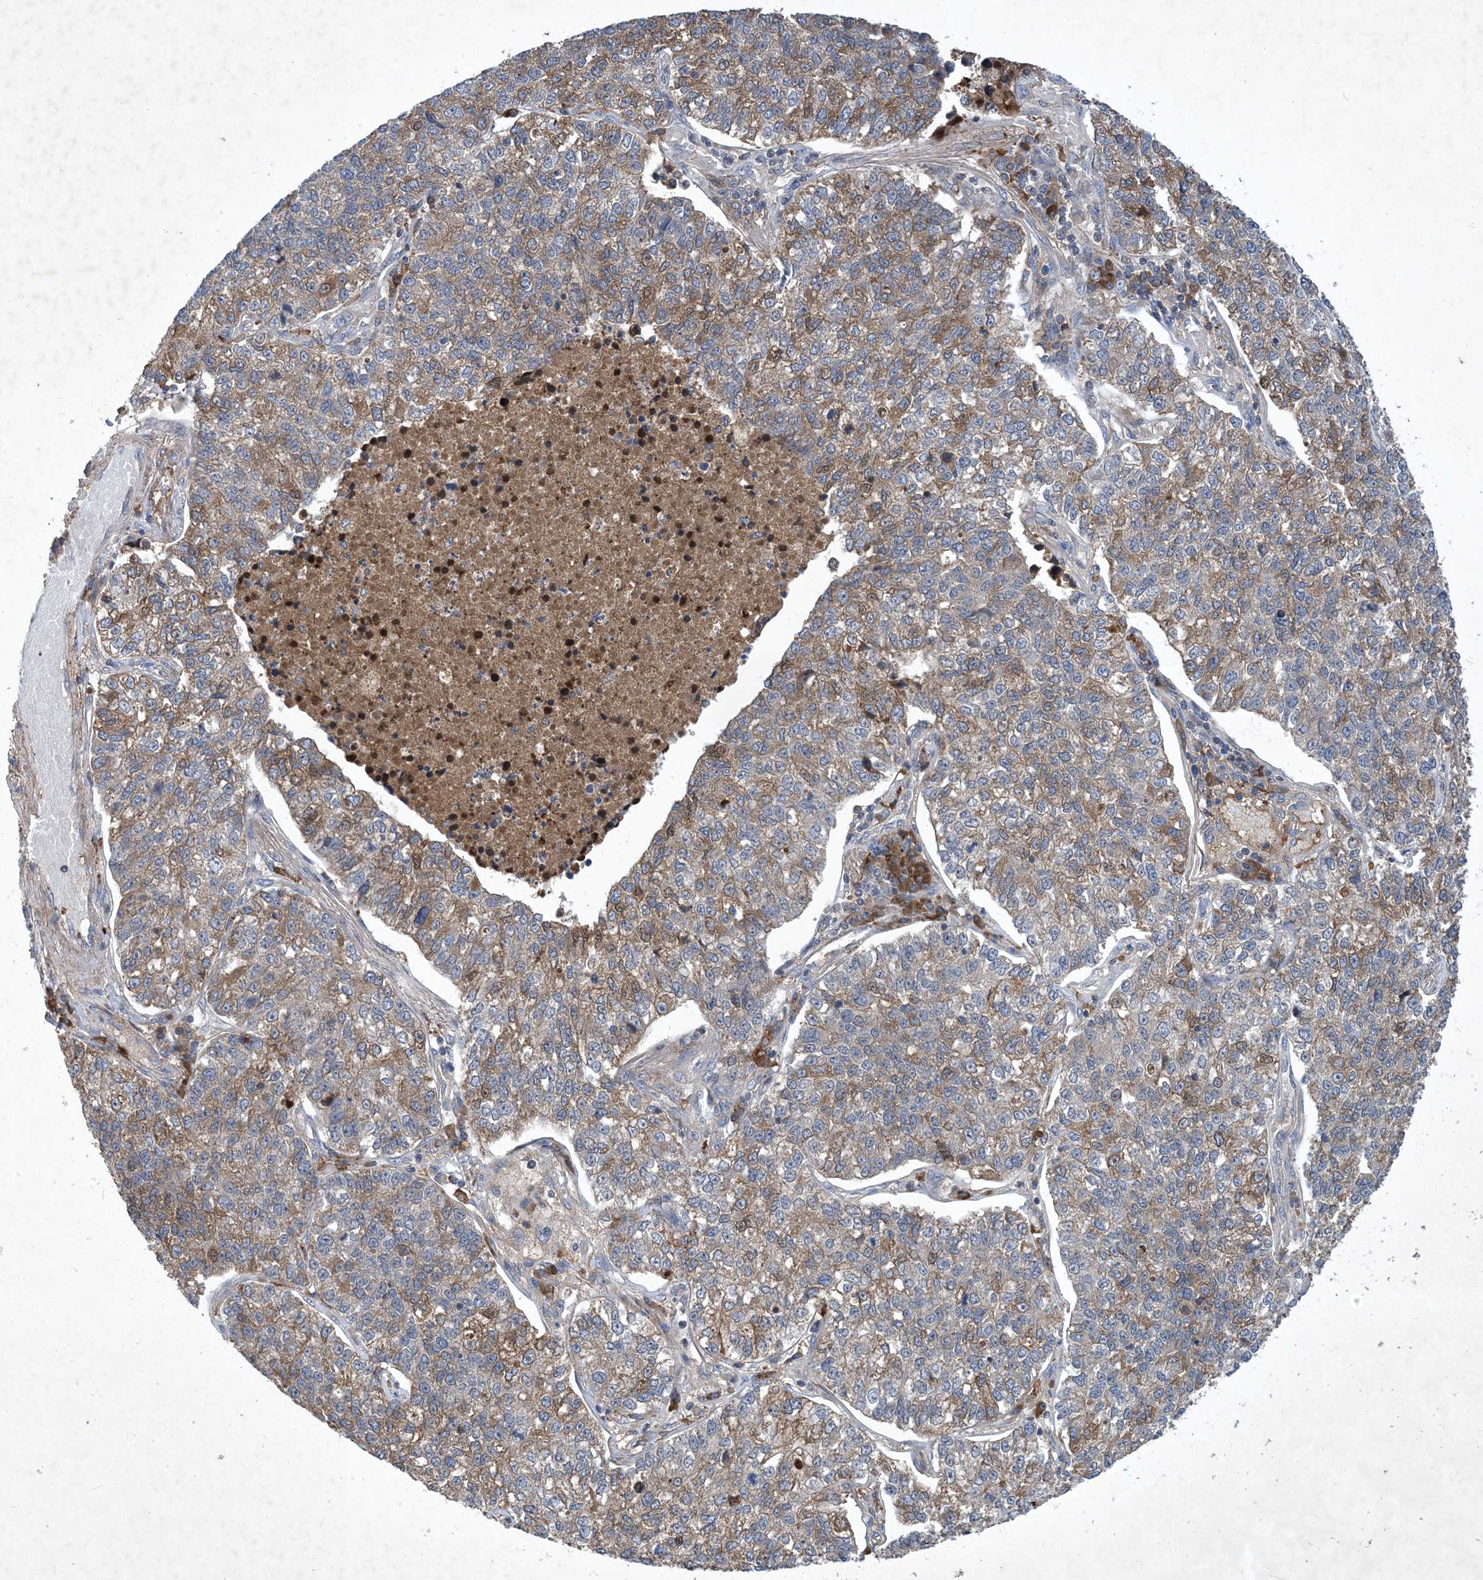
{"staining": {"intensity": "moderate", "quantity": "25%-75%", "location": "cytoplasmic/membranous"}, "tissue": "lung cancer", "cell_type": "Tumor cells", "image_type": "cancer", "snomed": [{"axis": "morphology", "description": "Adenocarcinoma, NOS"}, {"axis": "topography", "description": "Lung"}], "caption": "Moderate cytoplasmic/membranous protein staining is appreciated in approximately 25%-75% of tumor cells in lung cancer (adenocarcinoma). (brown staining indicates protein expression, while blue staining denotes nuclei).", "gene": "STK19", "patient": {"sex": "male", "age": 49}}